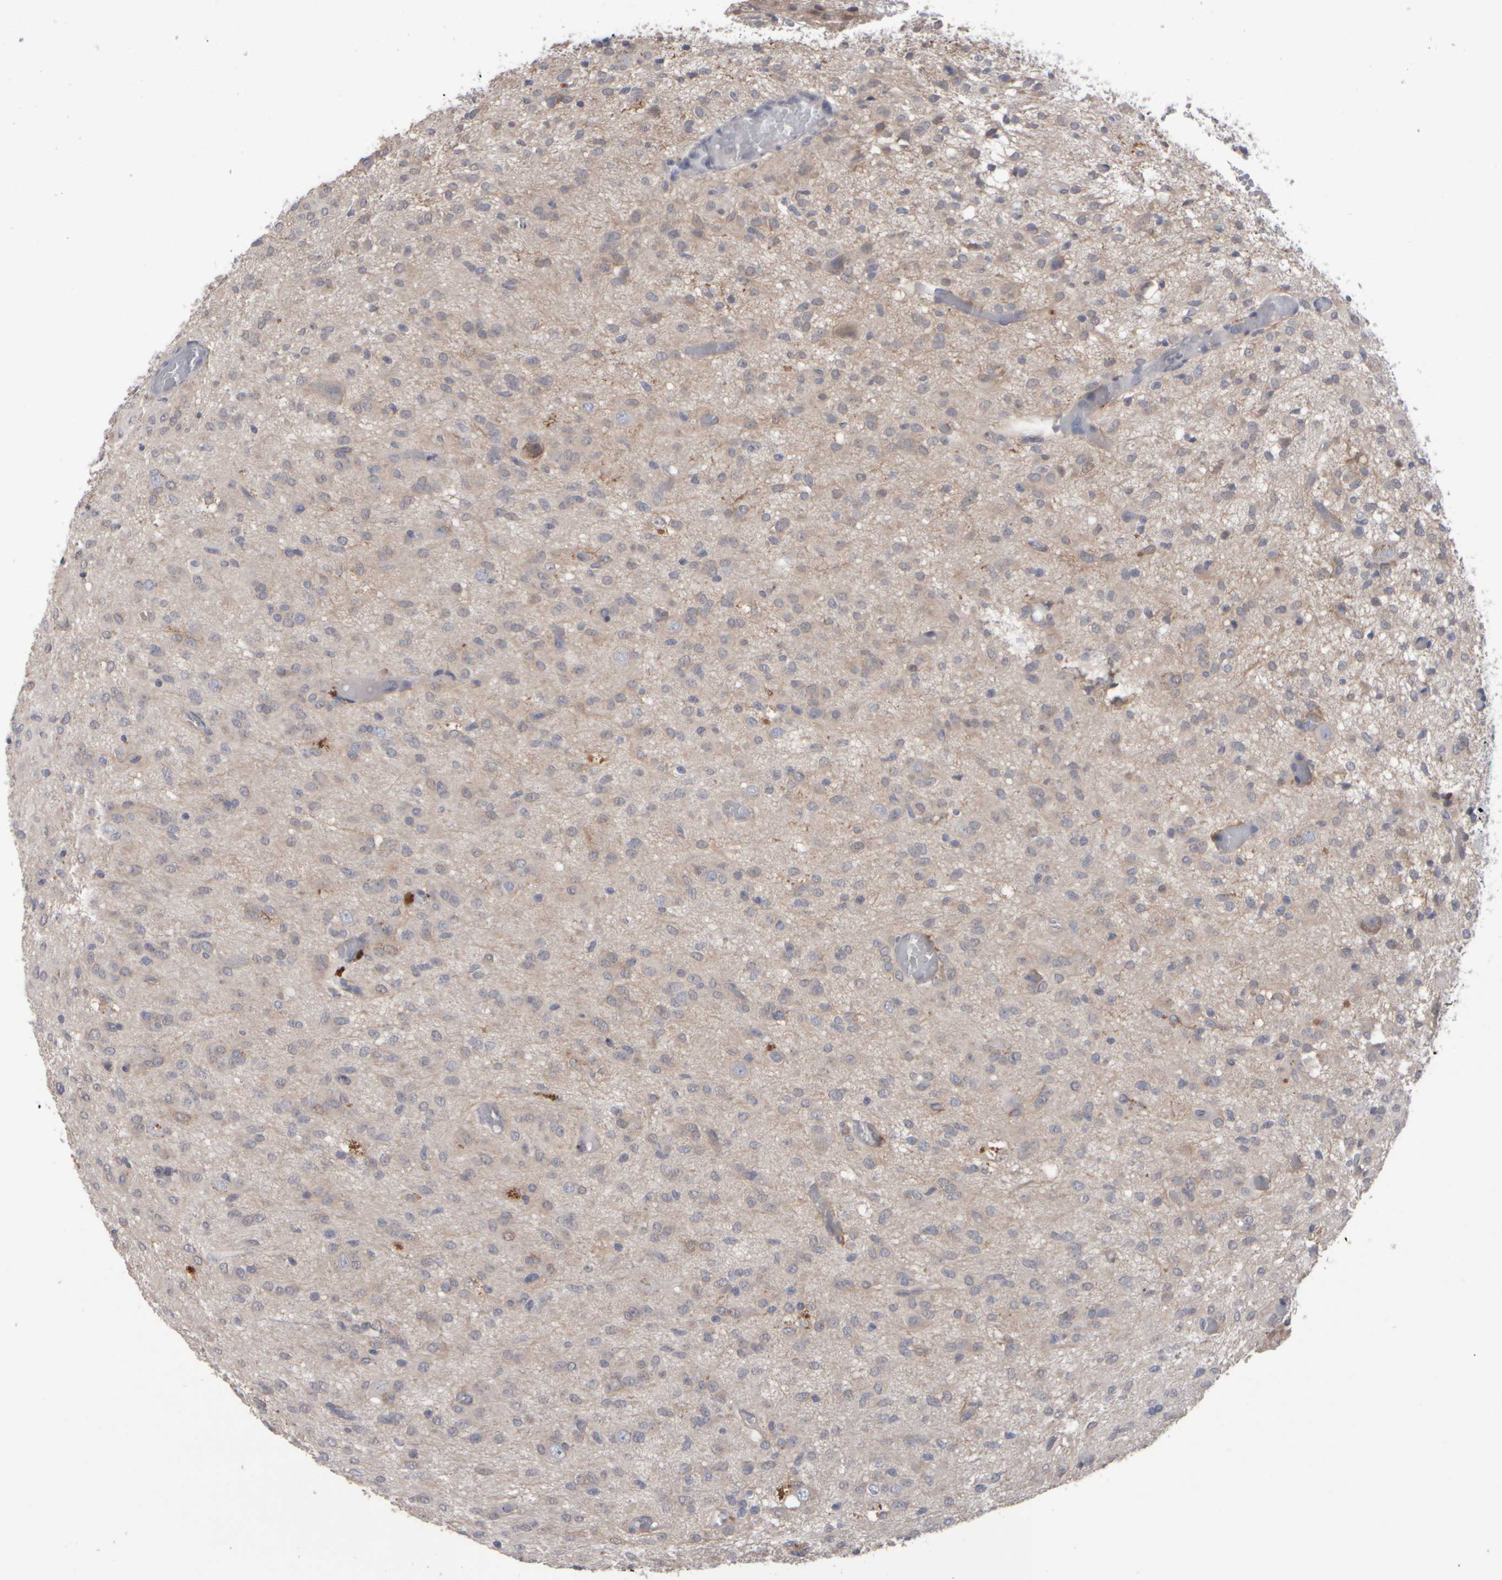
{"staining": {"intensity": "negative", "quantity": "none", "location": "none"}, "tissue": "glioma", "cell_type": "Tumor cells", "image_type": "cancer", "snomed": [{"axis": "morphology", "description": "Glioma, malignant, High grade"}, {"axis": "topography", "description": "Brain"}], "caption": "A histopathology image of malignant high-grade glioma stained for a protein exhibits no brown staining in tumor cells.", "gene": "EPHX2", "patient": {"sex": "female", "age": 59}}